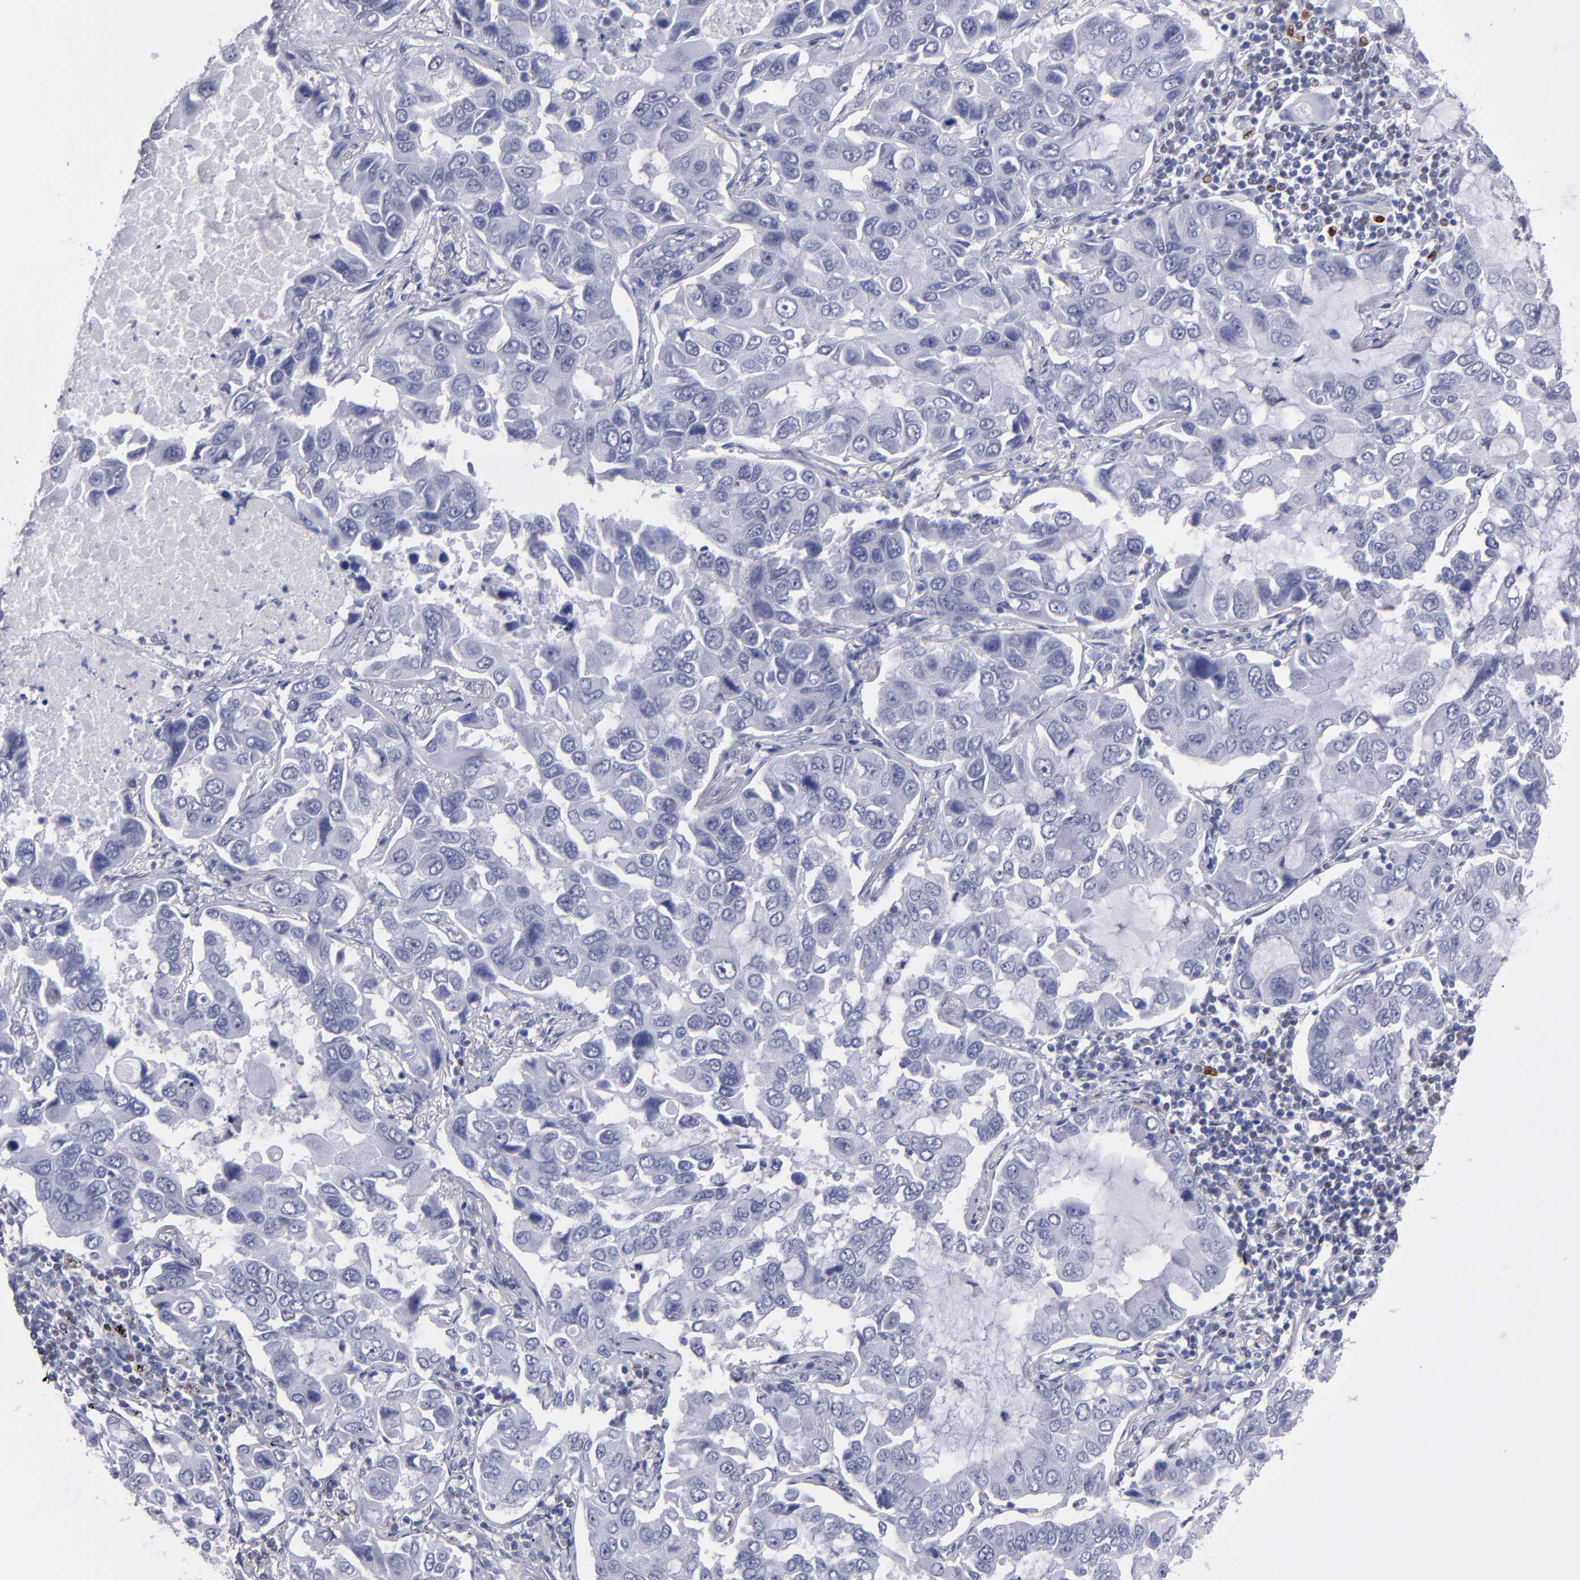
{"staining": {"intensity": "negative", "quantity": "none", "location": "none"}, "tissue": "lung cancer", "cell_type": "Tumor cells", "image_type": "cancer", "snomed": [{"axis": "morphology", "description": "Adenocarcinoma, NOS"}, {"axis": "topography", "description": "Lung"}], "caption": "Image shows no protein expression in tumor cells of lung adenocarcinoma tissue.", "gene": "IRF8", "patient": {"sex": "male", "age": 64}}